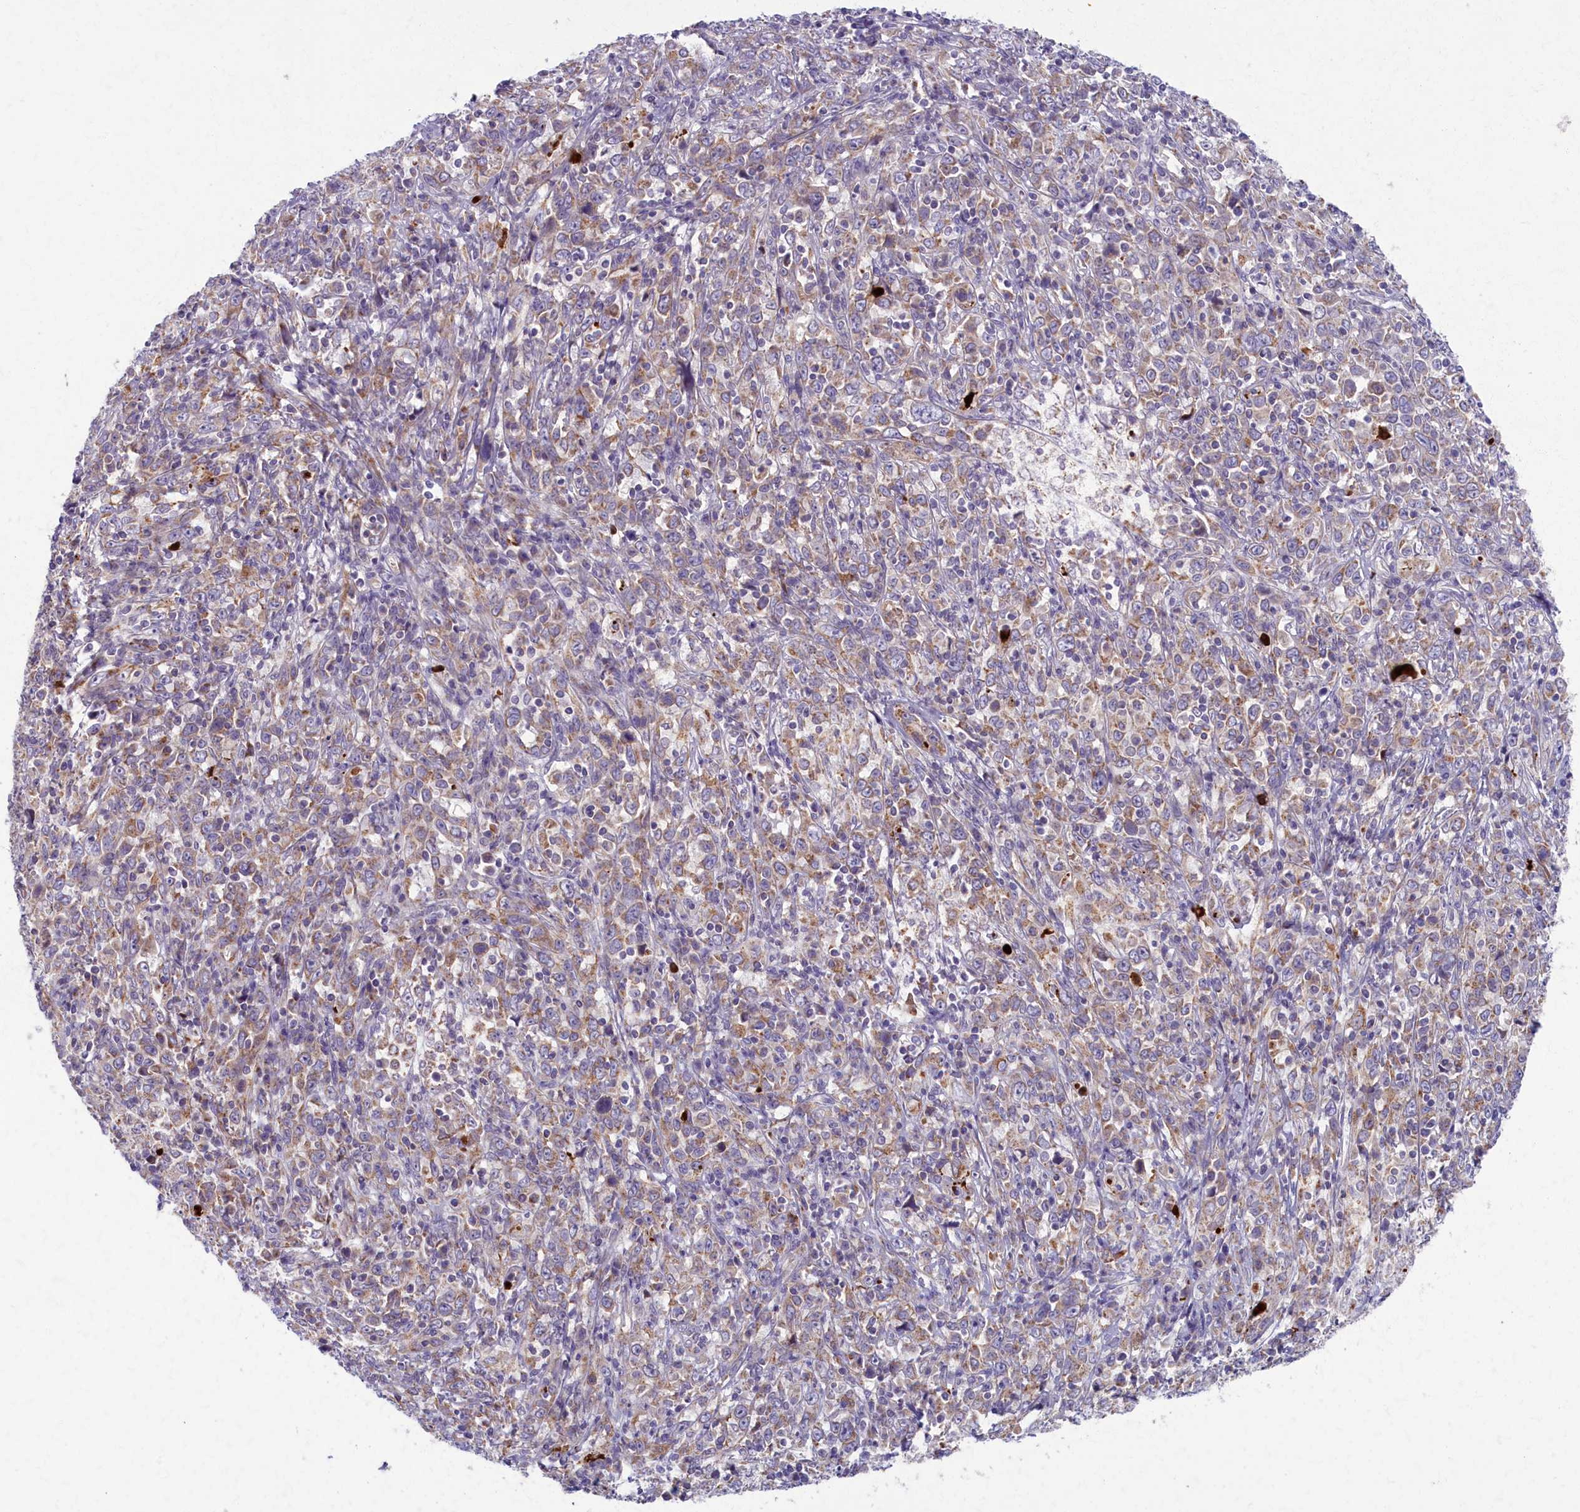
{"staining": {"intensity": "weak", "quantity": "25%-75%", "location": "cytoplasmic/membranous"}, "tissue": "cervical cancer", "cell_type": "Tumor cells", "image_type": "cancer", "snomed": [{"axis": "morphology", "description": "Squamous cell carcinoma, NOS"}, {"axis": "topography", "description": "Cervix"}], "caption": "Cervical squamous cell carcinoma tissue displays weak cytoplasmic/membranous staining in approximately 25%-75% of tumor cells", "gene": "MRPS25", "patient": {"sex": "female", "age": 46}}